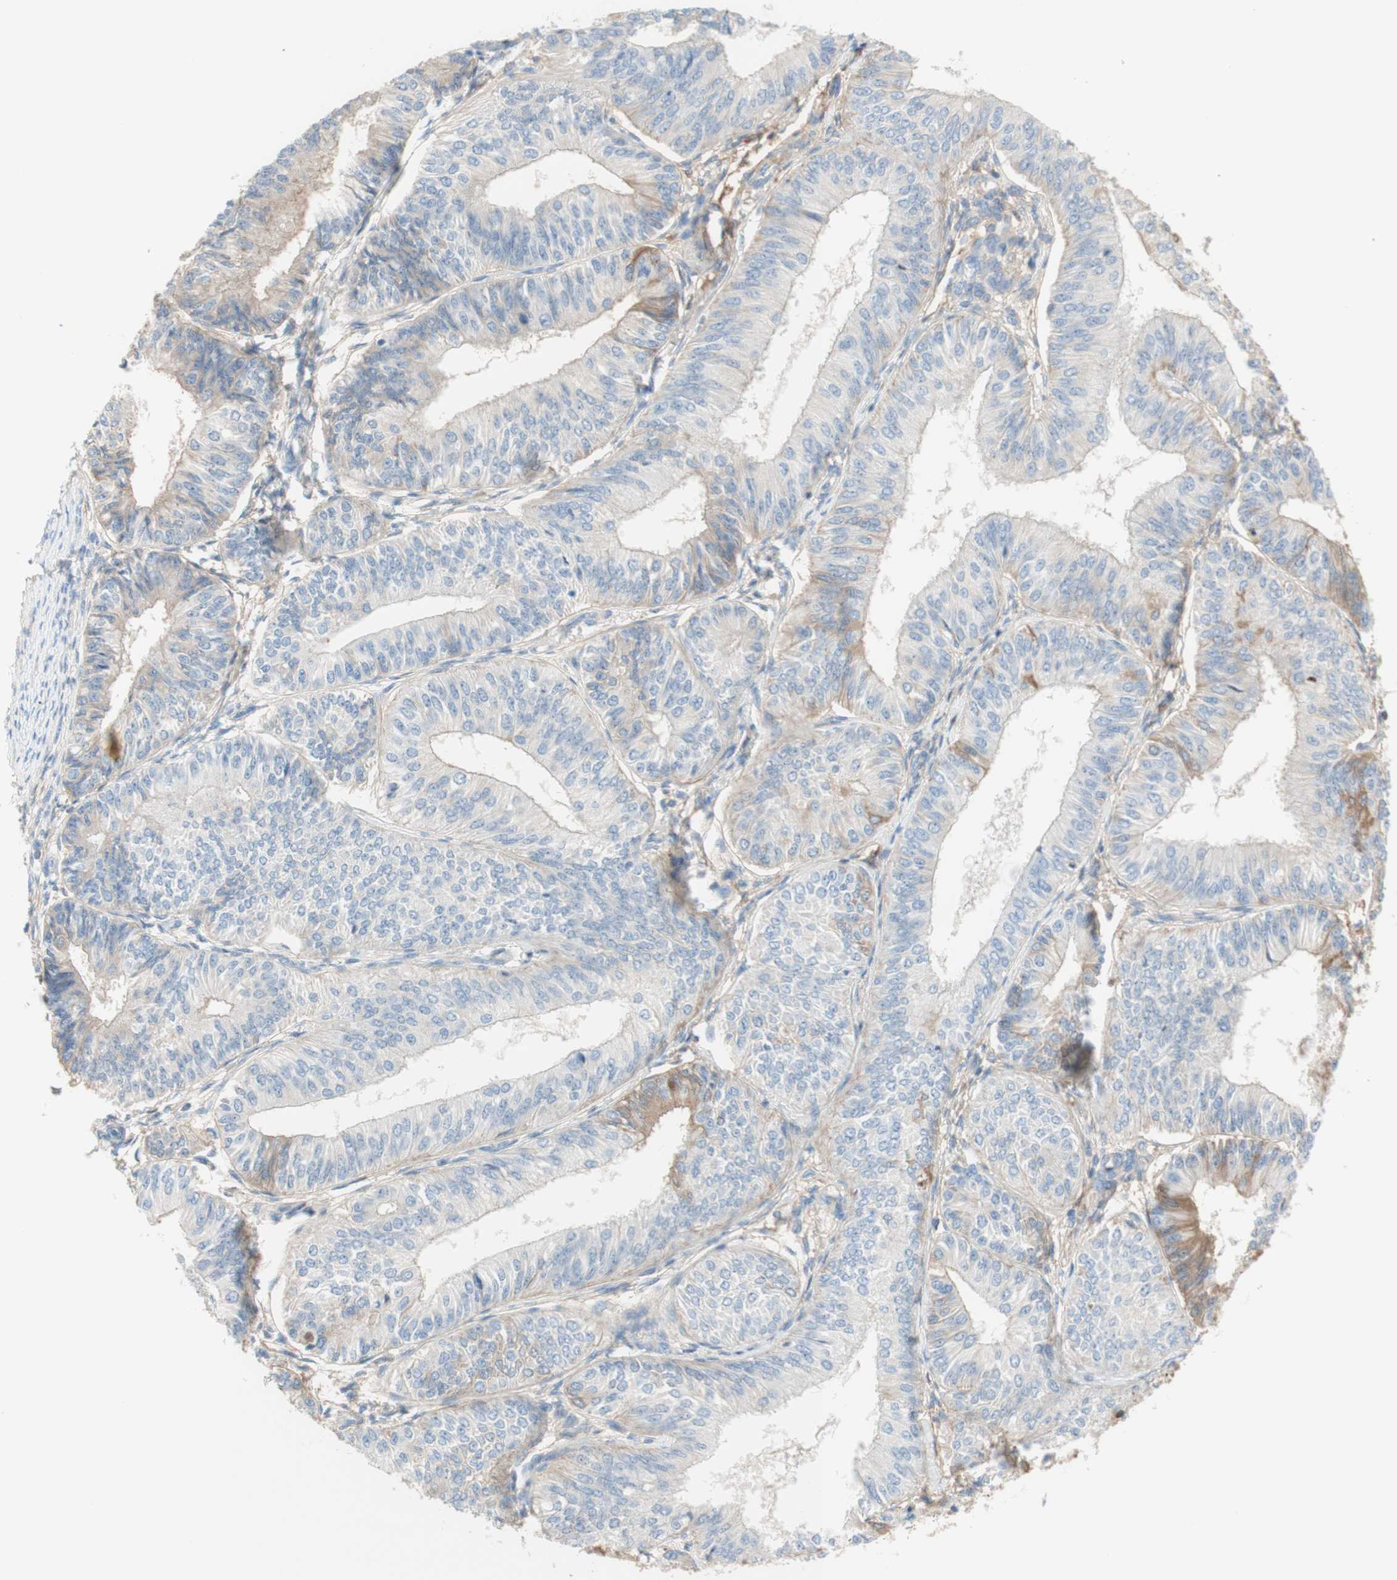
{"staining": {"intensity": "weak", "quantity": "<25%", "location": "cytoplasmic/membranous"}, "tissue": "endometrial cancer", "cell_type": "Tumor cells", "image_type": "cancer", "snomed": [{"axis": "morphology", "description": "Adenocarcinoma, NOS"}, {"axis": "topography", "description": "Endometrium"}], "caption": "IHC histopathology image of human endometrial adenocarcinoma stained for a protein (brown), which displays no expression in tumor cells. The staining was performed using DAB to visualize the protein expression in brown, while the nuclei were stained in blue with hematoxylin (Magnification: 20x).", "gene": "KNG1", "patient": {"sex": "female", "age": 58}}